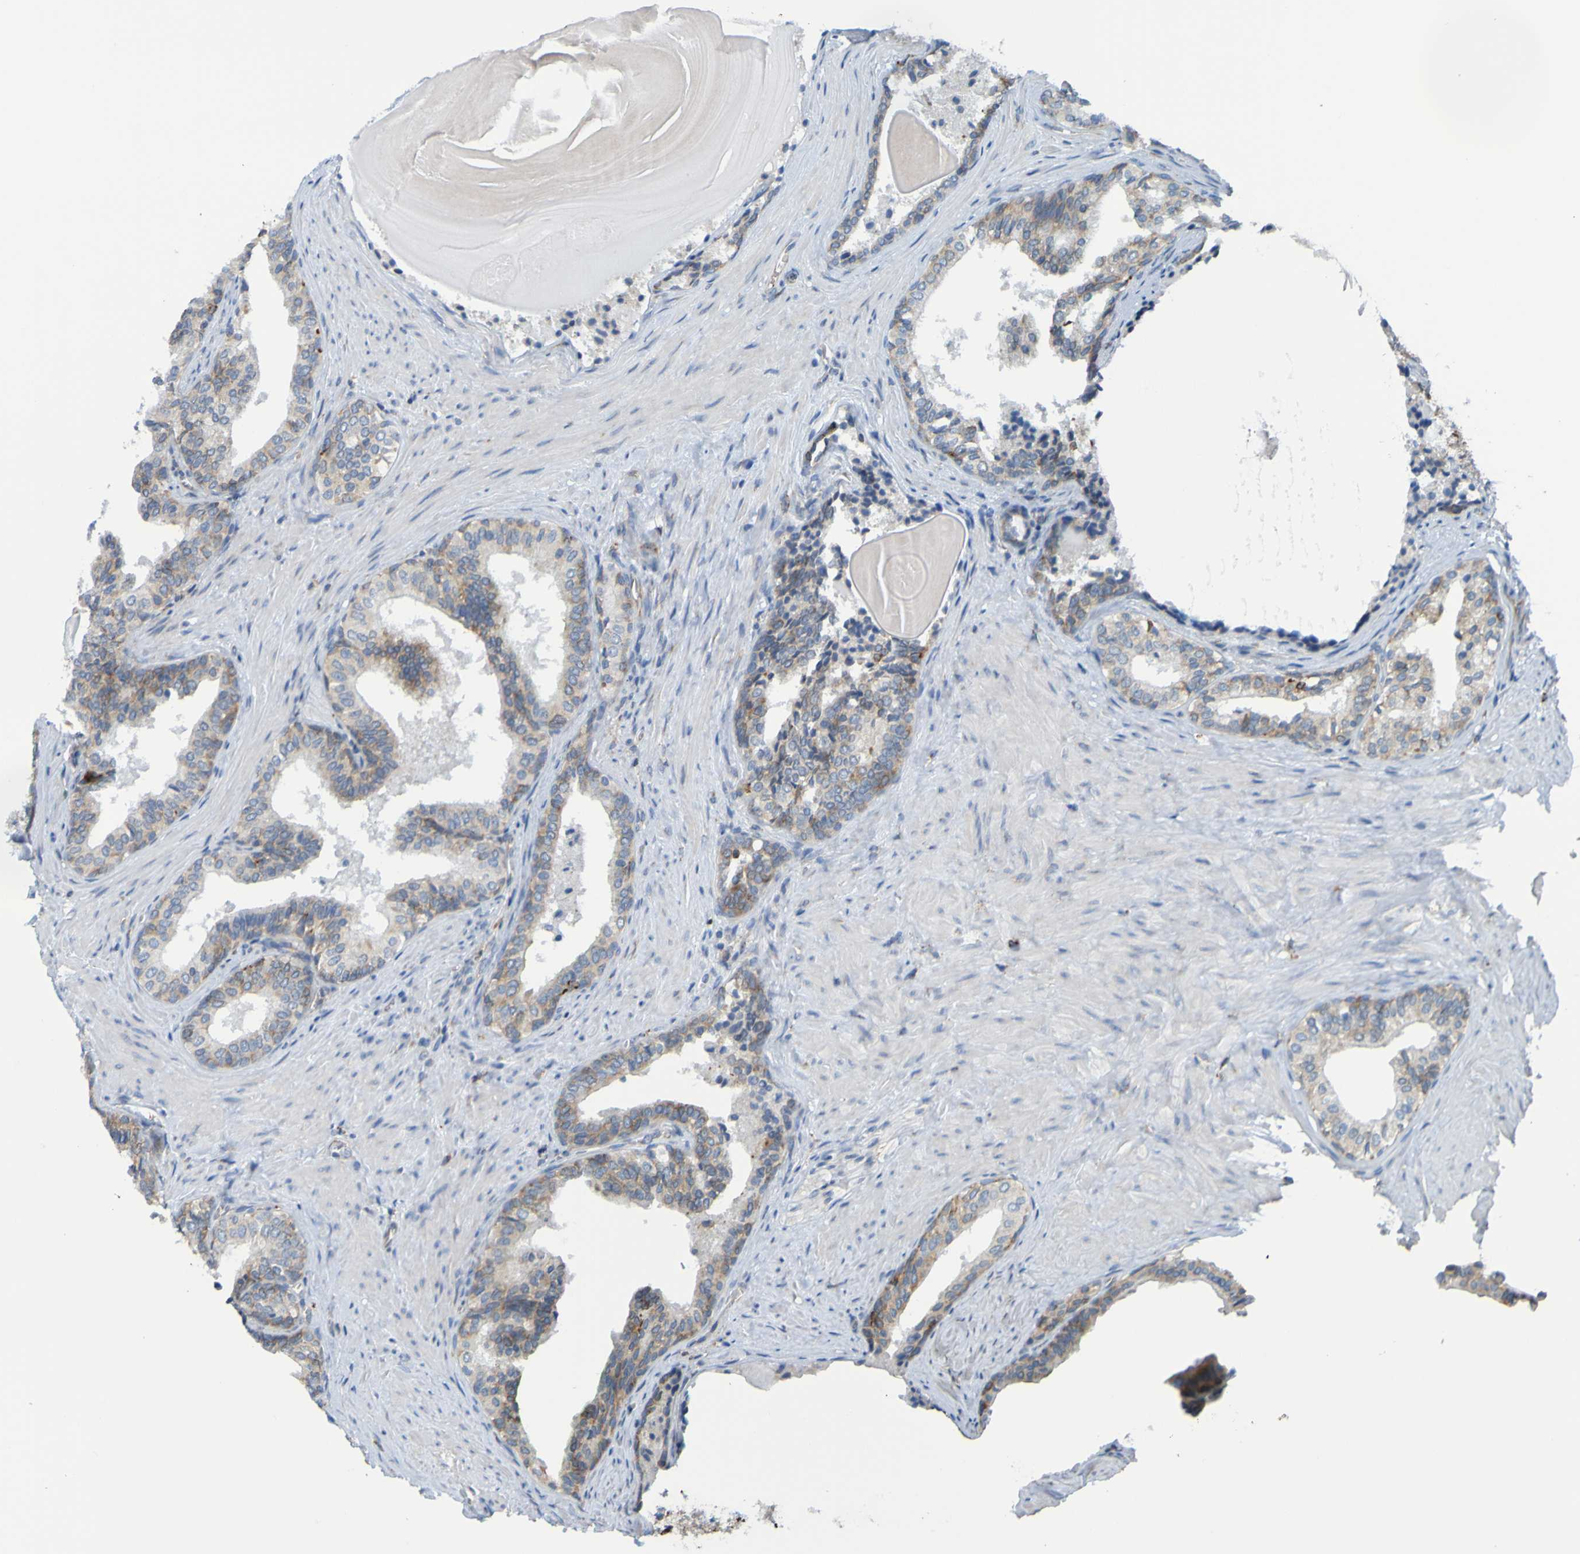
{"staining": {"intensity": "weak", "quantity": ">75%", "location": "cytoplasmic/membranous"}, "tissue": "prostate cancer", "cell_type": "Tumor cells", "image_type": "cancer", "snomed": [{"axis": "morphology", "description": "Adenocarcinoma, Medium grade"}, {"axis": "topography", "description": "Prostate"}], "caption": "Prostate cancer (medium-grade adenocarcinoma) tissue exhibits weak cytoplasmic/membranous staining in approximately >75% of tumor cells", "gene": "SSR1", "patient": {"sex": "male", "age": 59}}